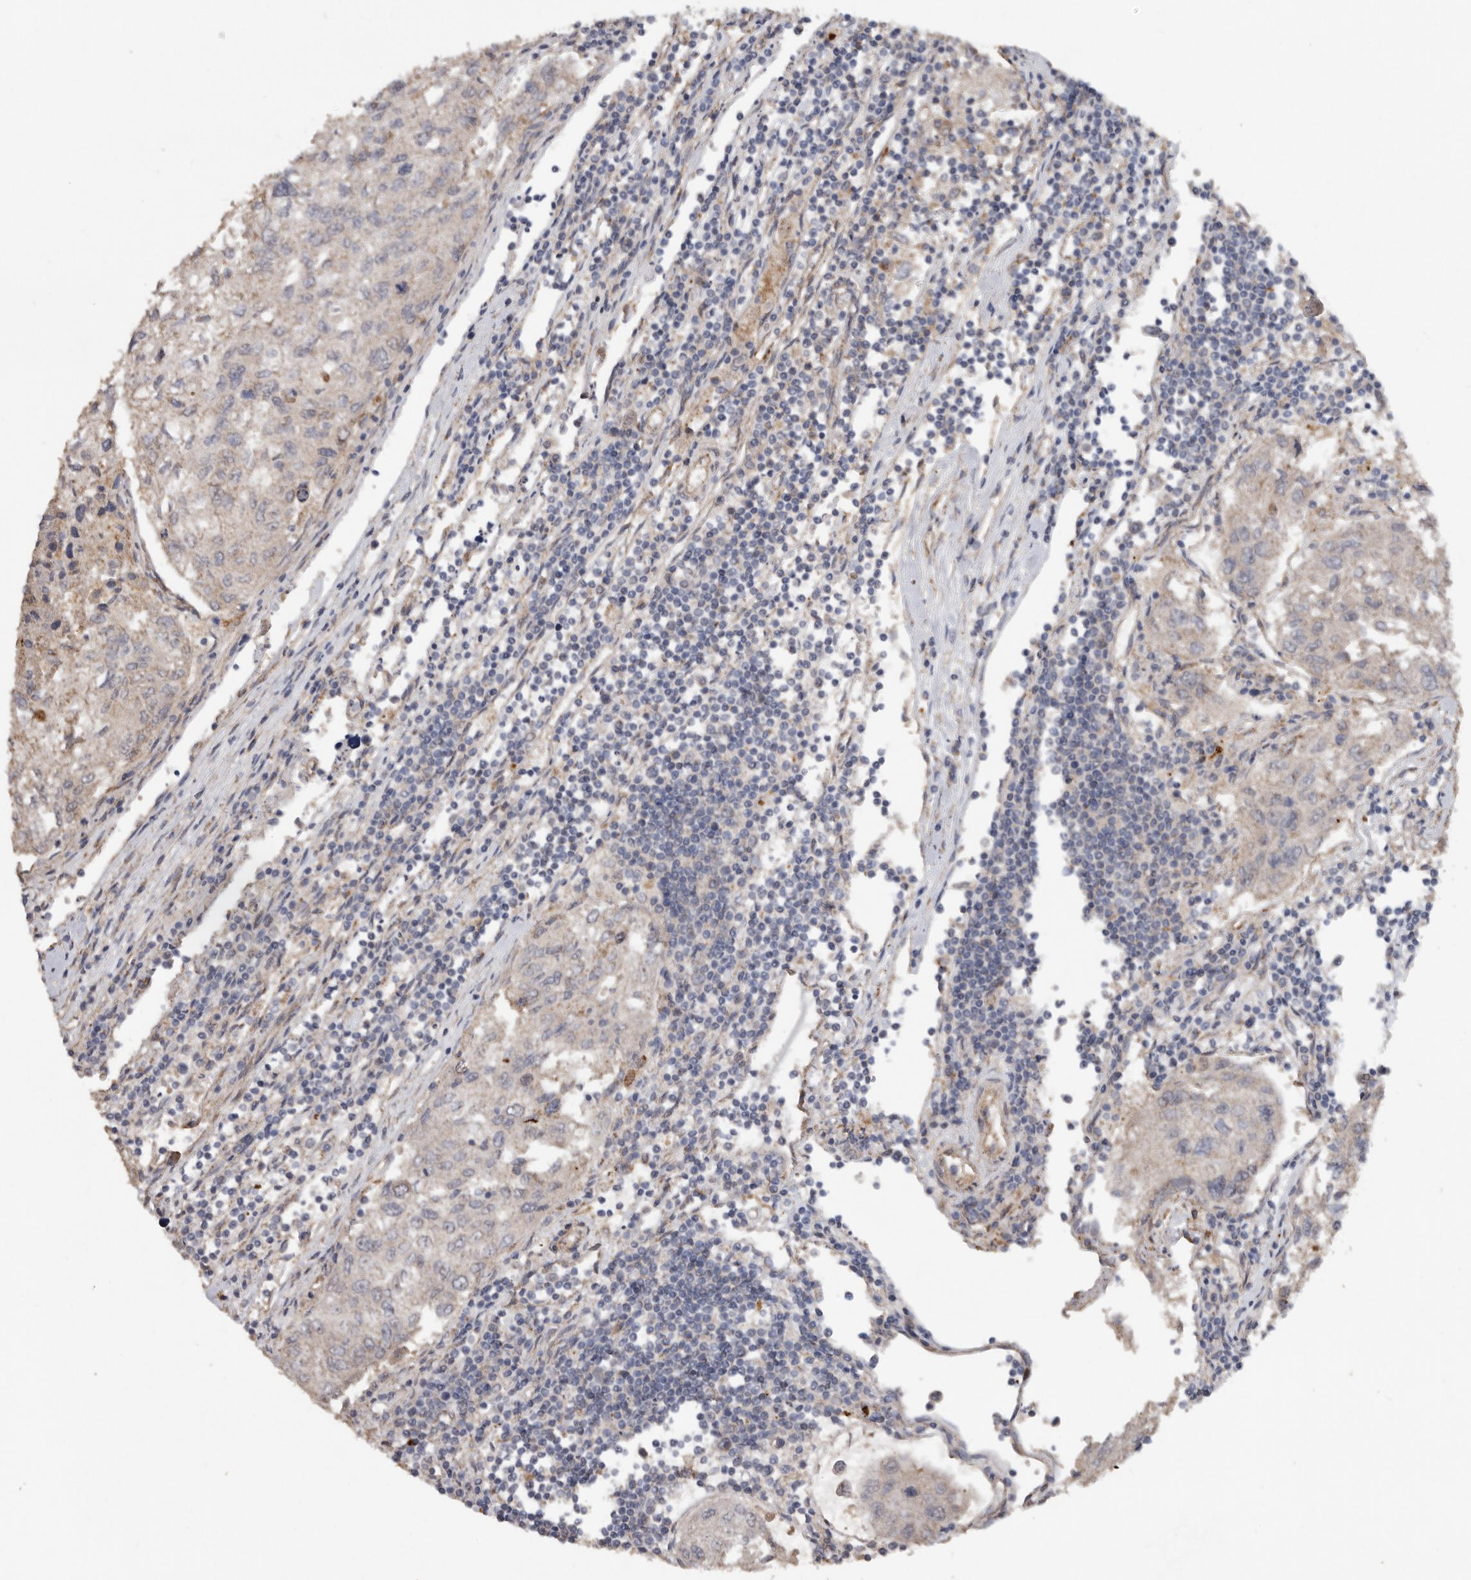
{"staining": {"intensity": "negative", "quantity": "none", "location": "none"}, "tissue": "urothelial cancer", "cell_type": "Tumor cells", "image_type": "cancer", "snomed": [{"axis": "morphology", "description": "Urothelial carcinoma, High grade"}, {"axis": "topography", "description": "Lymph node"}, {"axis": "topography", "description": "Urinary bladder"}], "caption": "IHC micrograph of human urothelial cancer stained for a protein (brown), which exhibits no expression in tumor cells.", "gene": "PODXL2", "patient": {"sex": "male", "age": 51}}